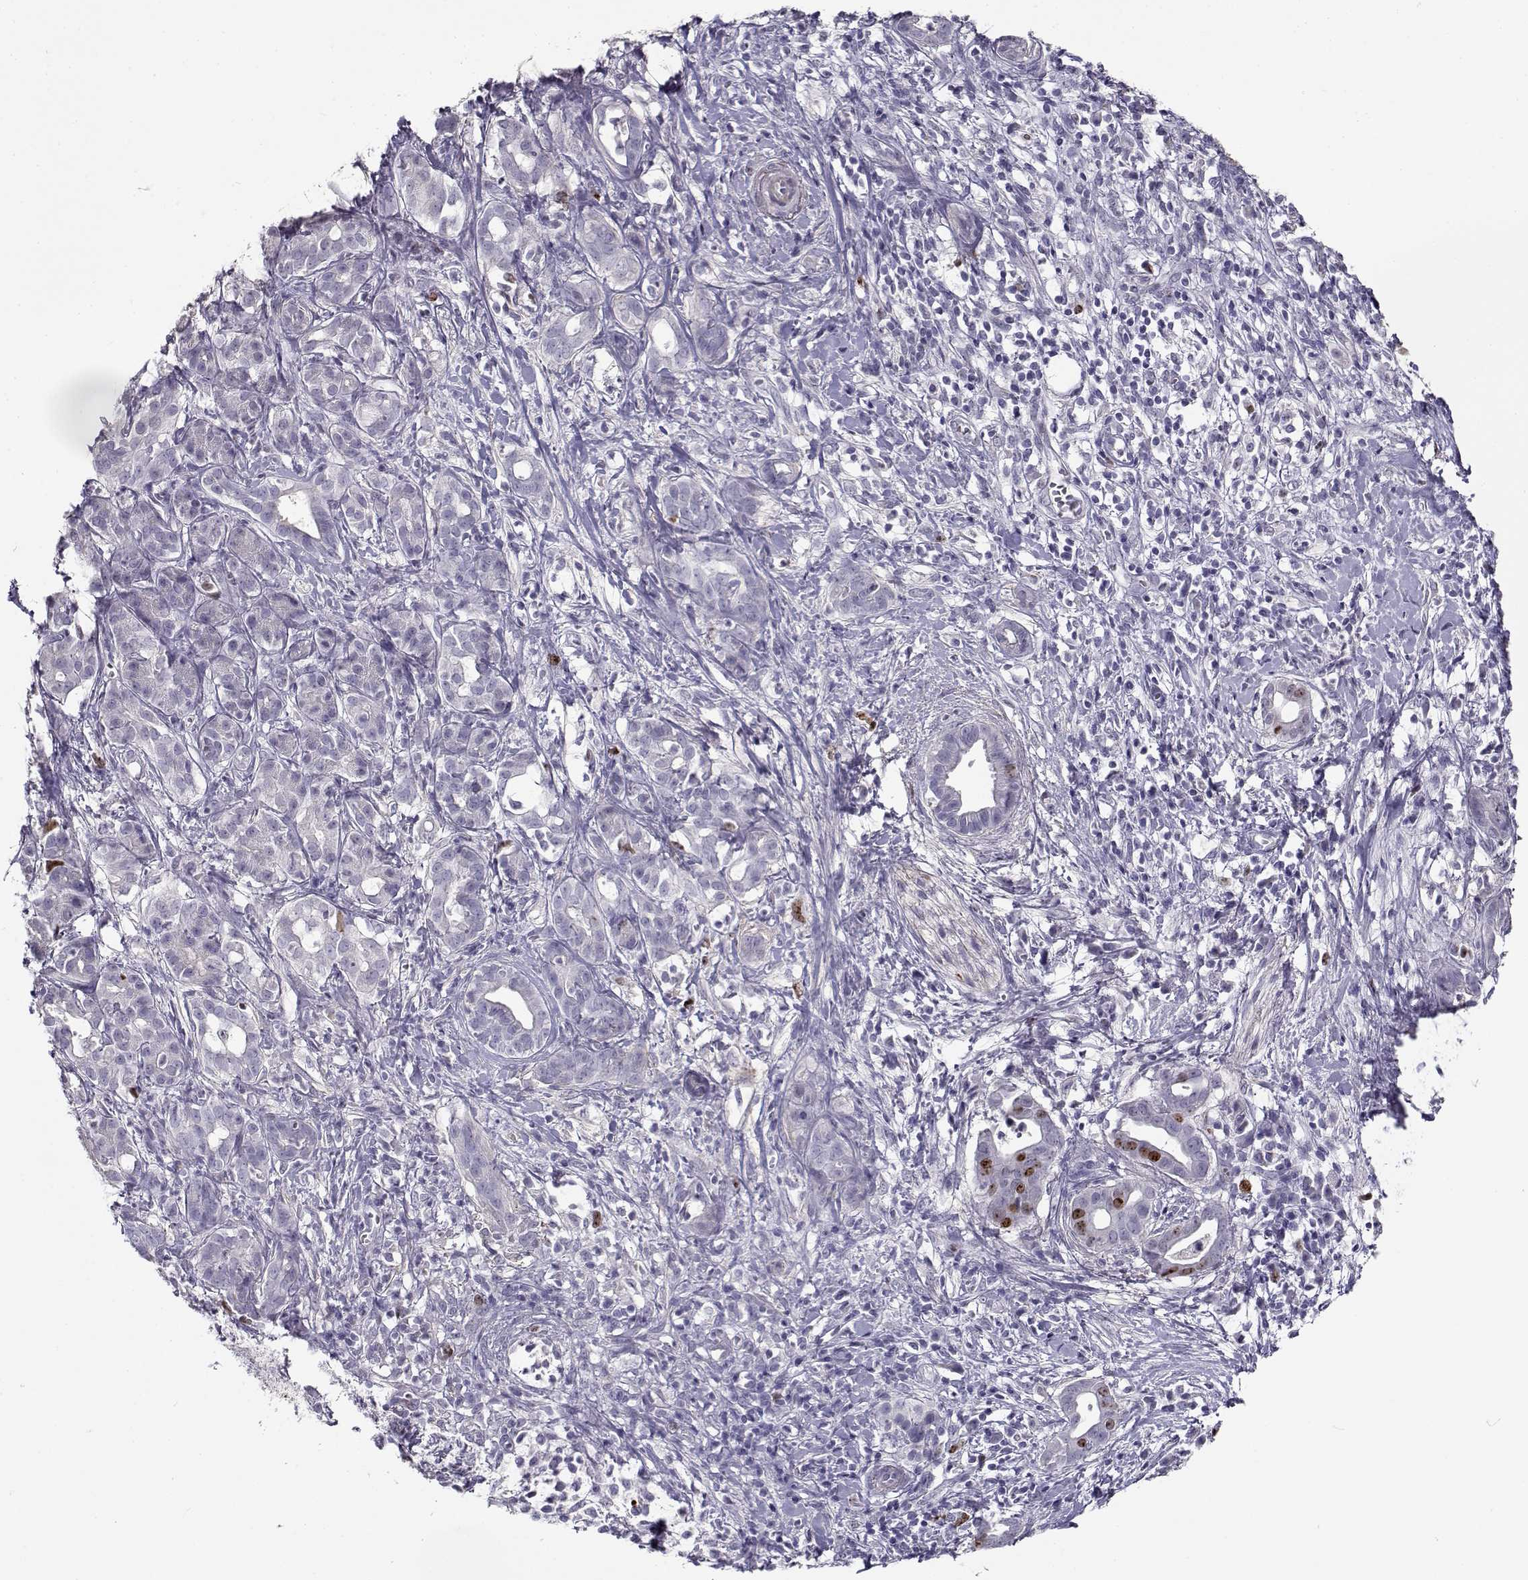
{"staining": {"intensity": "negative", "quantity": "none", "location": "none"}, "tissue": "pancreatic cancer", "cell_type": "Tumor cells", "image_type": "cancer", "snomed": [{"axis": "morphology", "description": "Adenocarcinoma, NOS"}, {"axis": "topography", "description": "Pancreas"}], "caption": "A histopathology image of pancreatic adenocarcinoma stained for a protein demonstrates no brown staining in tumor cells. (Immunohistochemistry (ihc), brightfield microscopy, high magnification).", "gene": "NPW", "patient": {"sex": "male", "age": 61}}